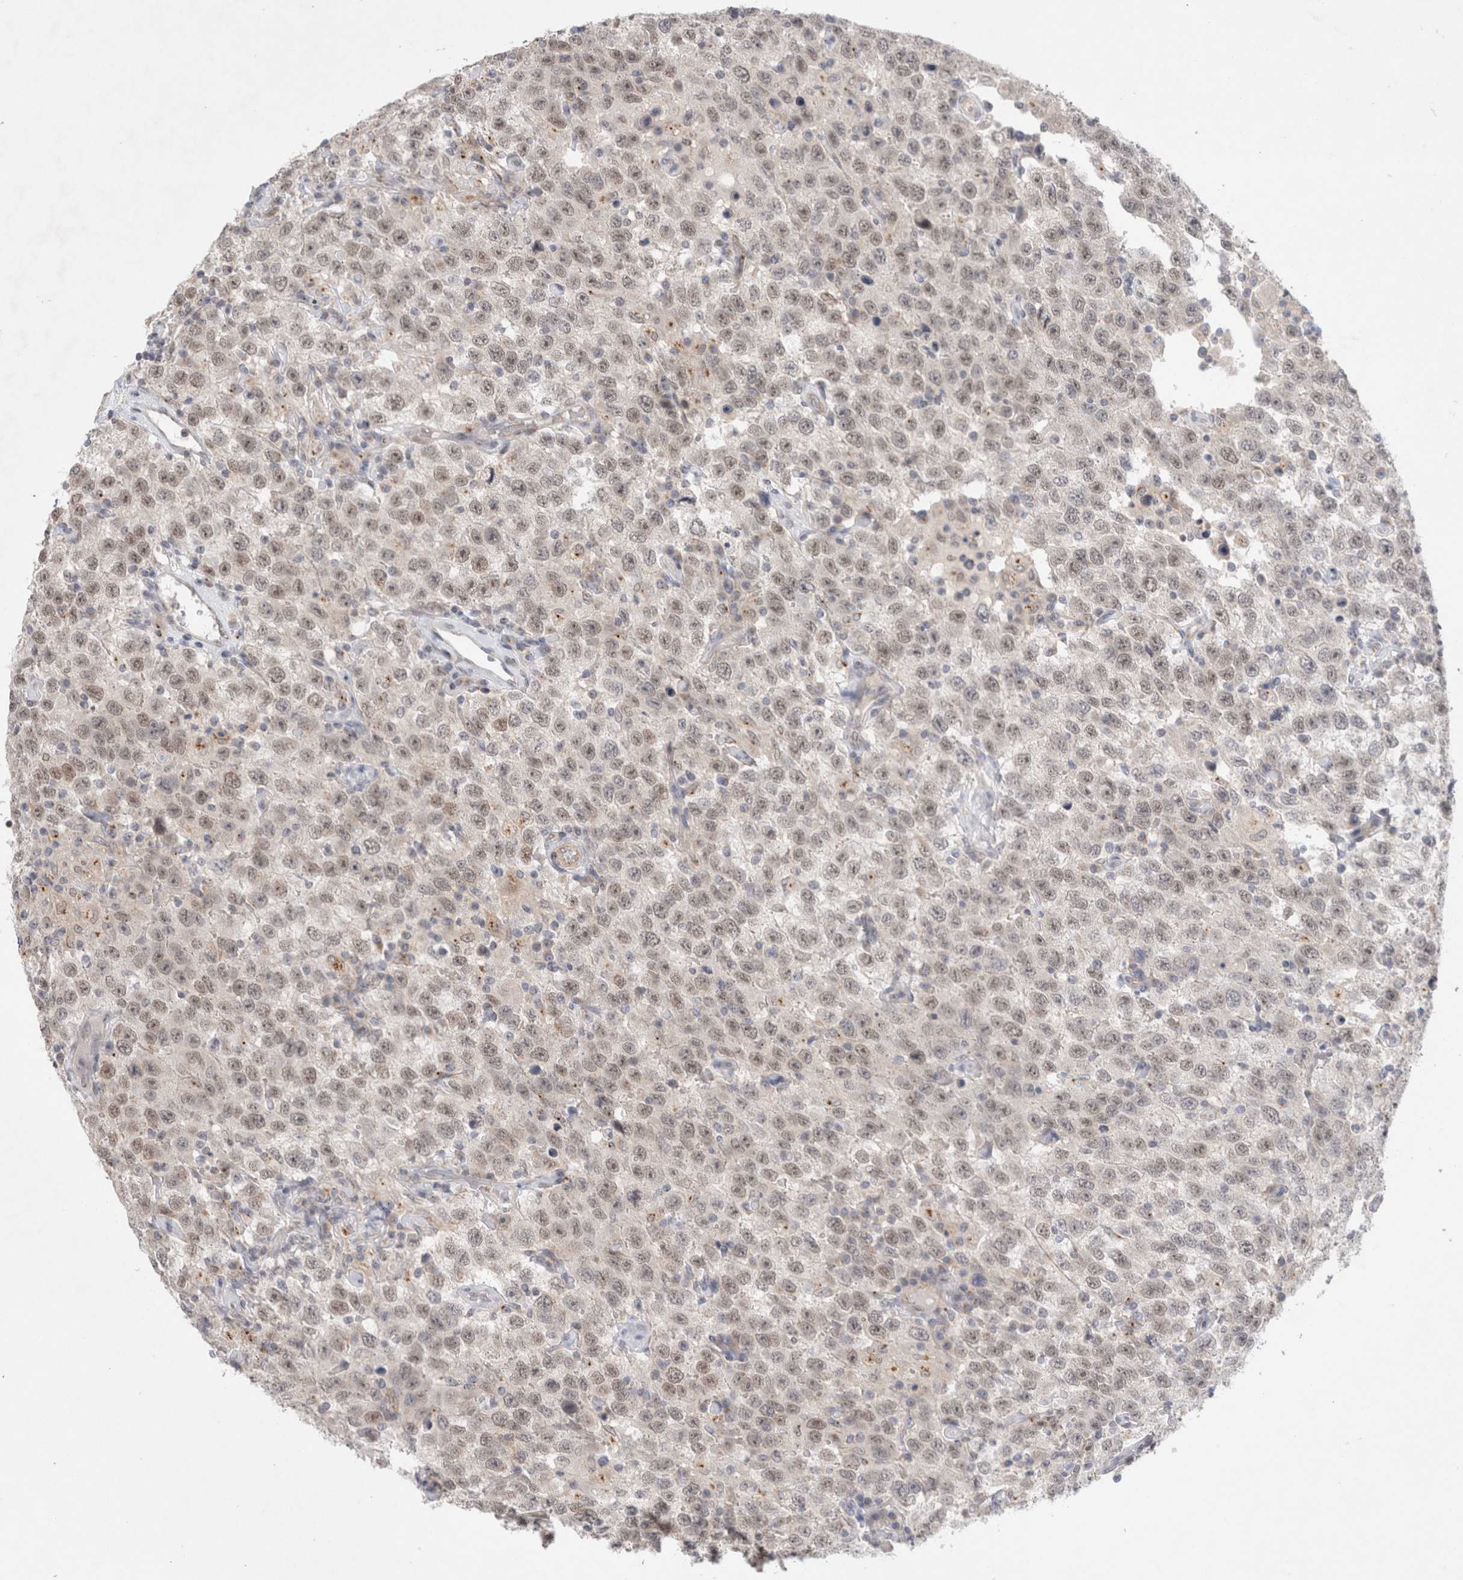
{"staining": {"intensity": "weak", "quantity": ">75%", "location": "nuclear"}, "tissue": "testis cancer", "cell_type": "Tumor cells", "image_type": "cancer", "snomed": [{"axis": "morphology", "description": "Seminoma, NOS"}, {"axis": "topography", "description": "Testis"}], "caption": "Immunohistochemical staining of human testis cancer (seminoma) reveals weak nuclear protein positivity in about >75% of tumor cells.", "gene": "BICD2", "patient": {"sex": "male", "age": 41}}